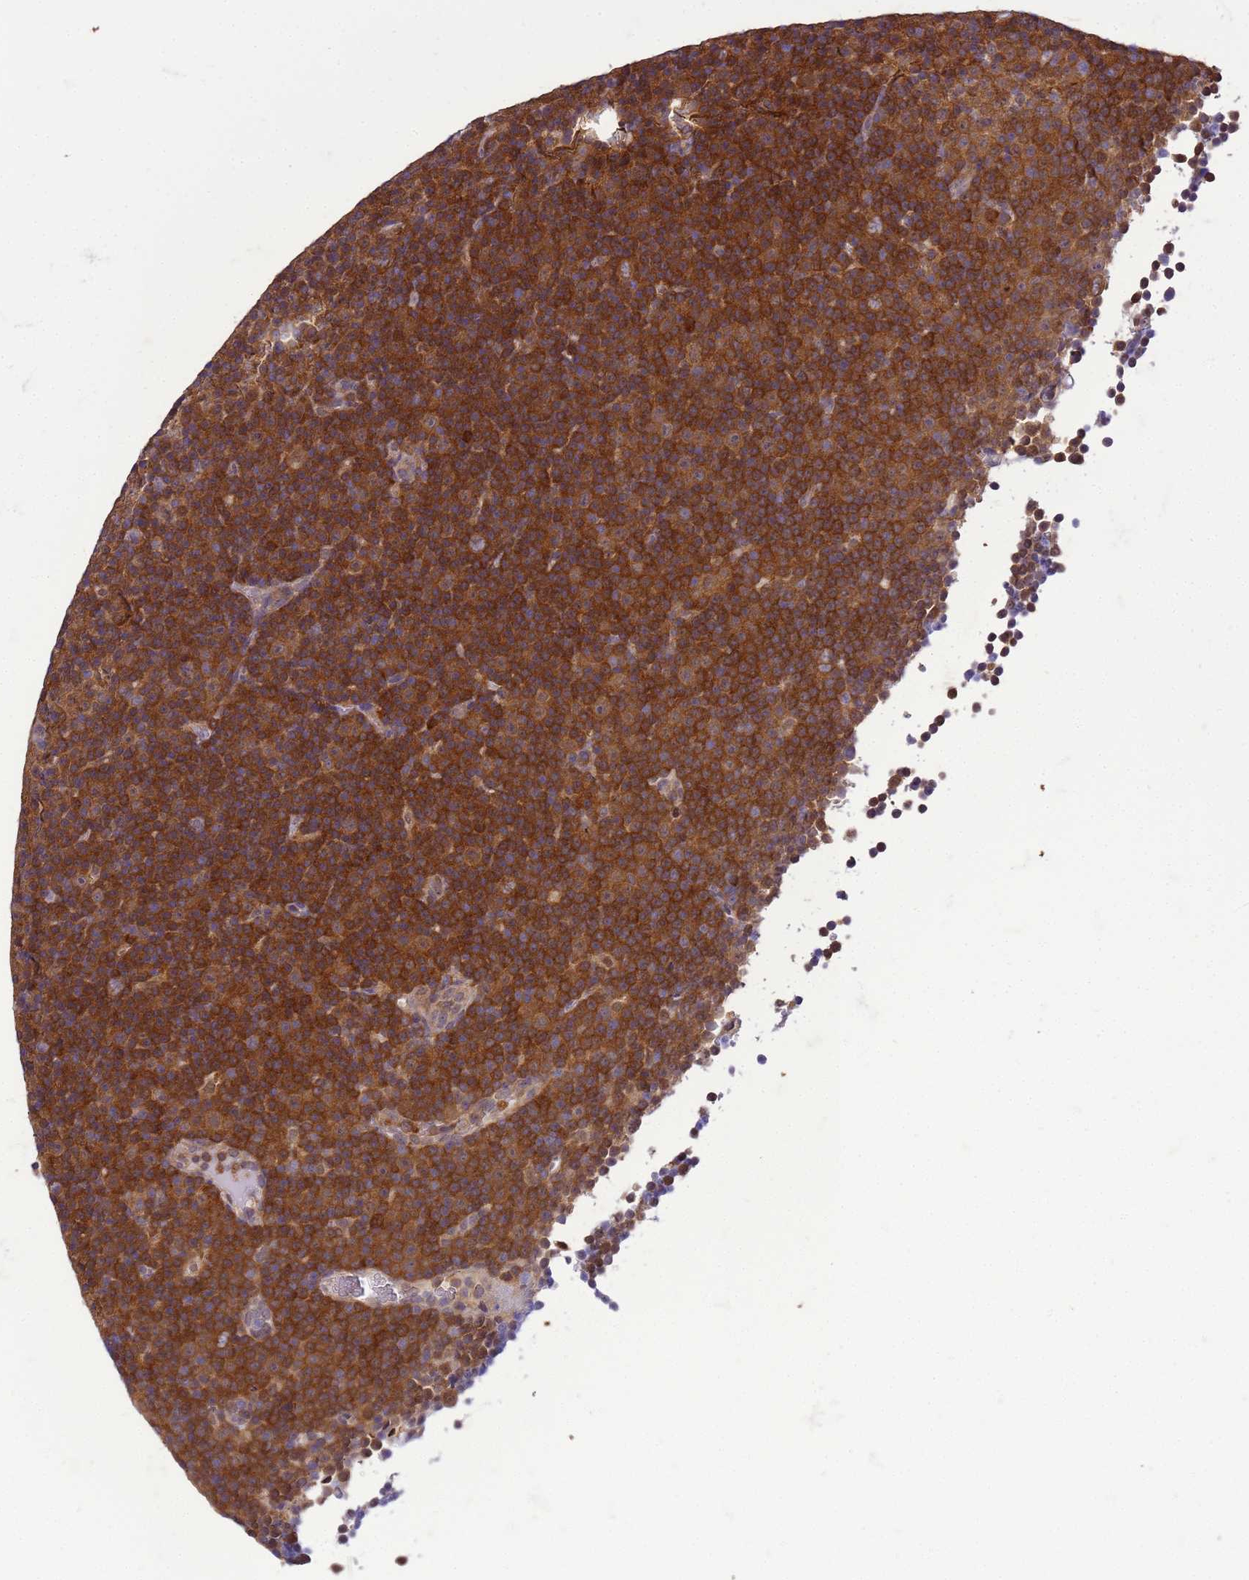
{"staining": {"intensity": "strong", "quantity": ">75%", "location": "cytoplasmic/membranous"}, "tissue": "lymphoma", "cell_type": "Tumor cells", "image_type": "cancer", "snomed": [{"axis": "morphology", "description": "Malignant lymphoma, non-Hodgkin's type, Low grade"}, {"axis": "topography", "description": "Lymph node"}], "caption": "A brown stain highlights strong cytoplasmic/membranous expression of a protein in lymphoma tumor cells.", "gene": "DDI2", "patient": {"sex": "female", "age": 67}}